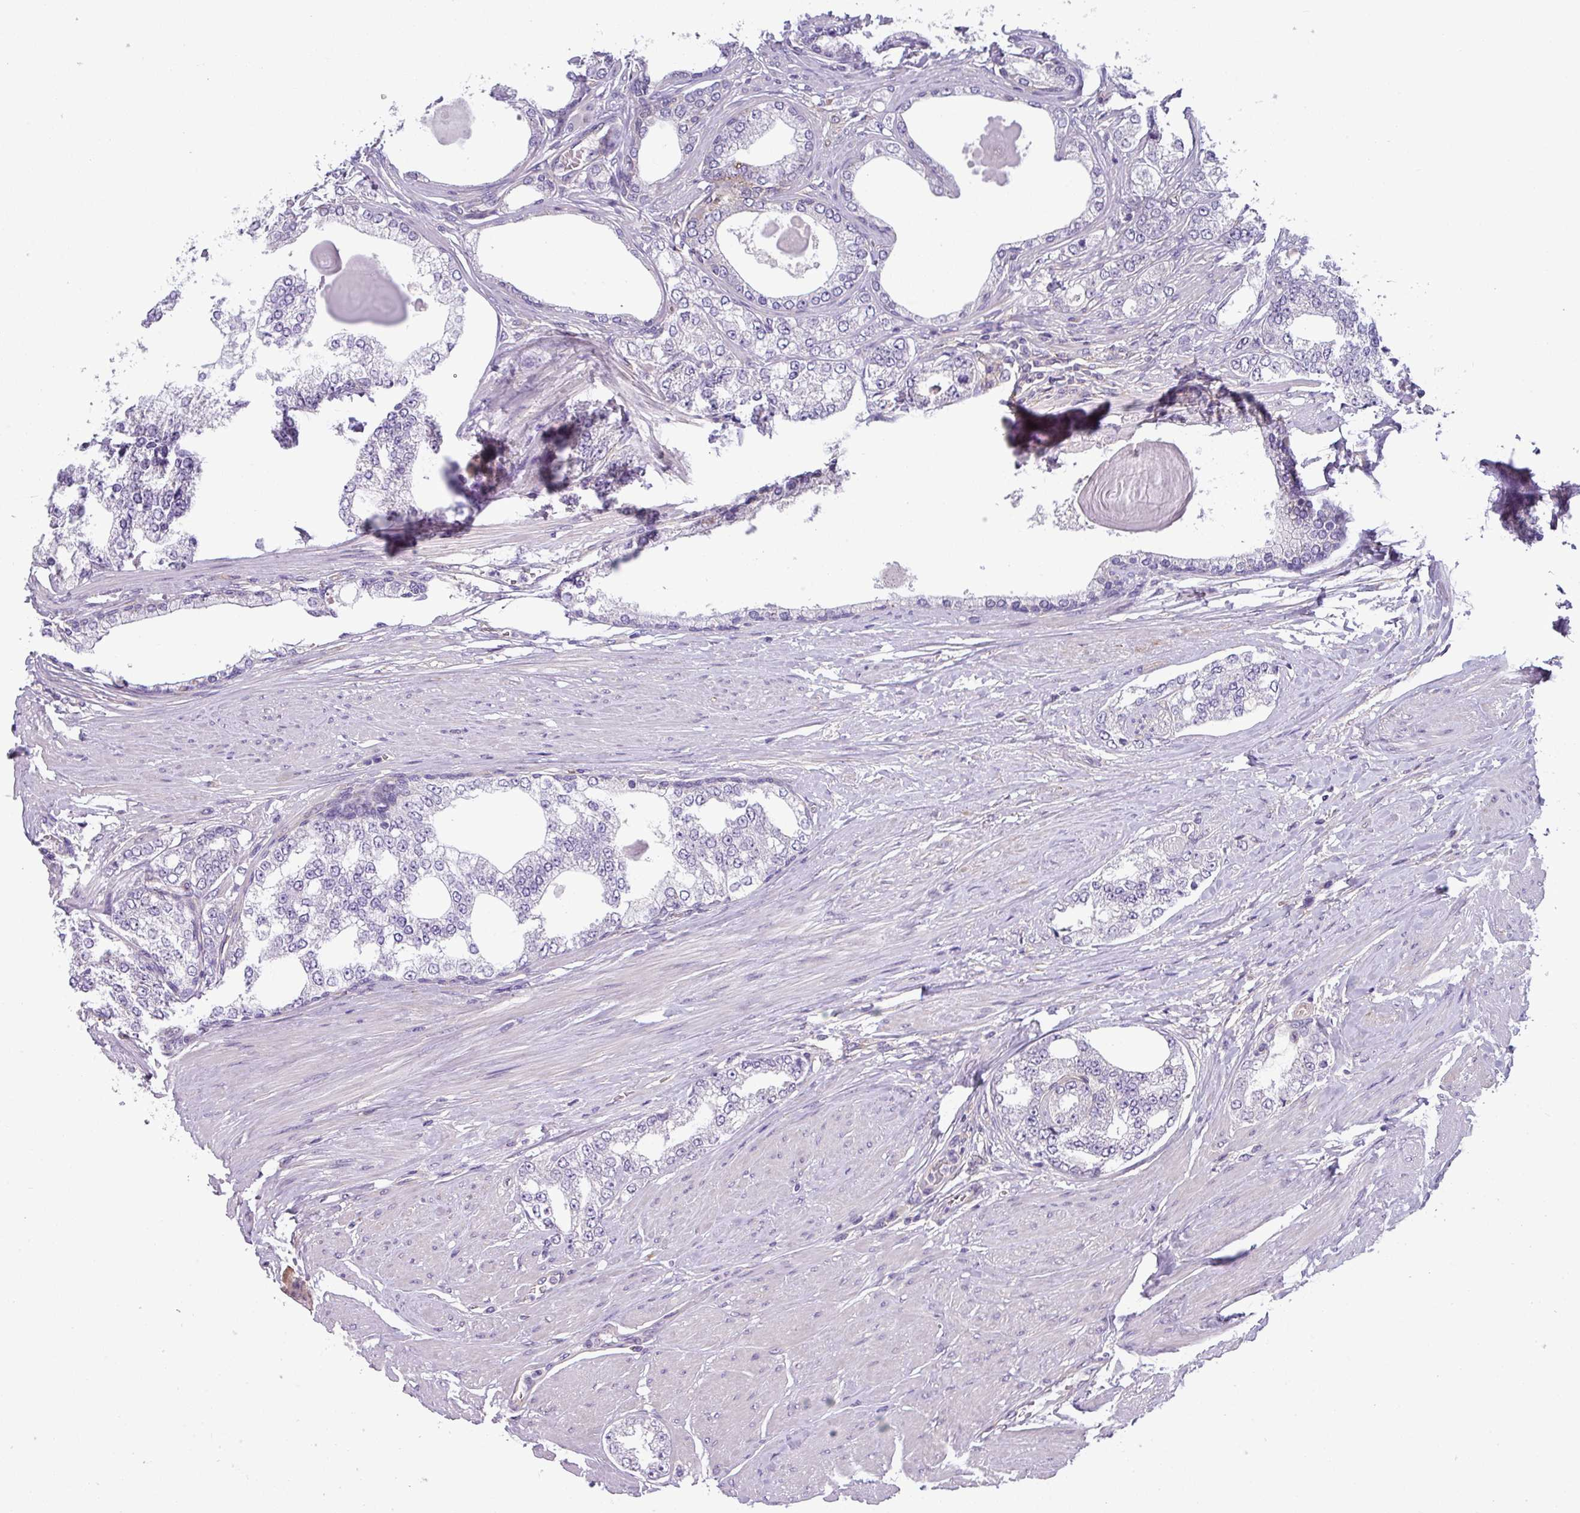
{"staining": {"intensity": "negative", "quantity": "none", "location": "none"}, "tissue": "prostate cancer", "cell_type": "Tumor cells", "image_type": "cancer", "snomed": [{"axis": "morphology", "description": "Adenocarcinoma, High grade"}, {"axis": "topography", "description": "Prostate"}], "caption": "An immunohistochemistry (IHC) photomicrograph of prostate cancer is shown. There is no staining in tumor cells of prostate cancer.", "gene": "SLC23A2", "patient": {"sex": "male", "age": 64}}